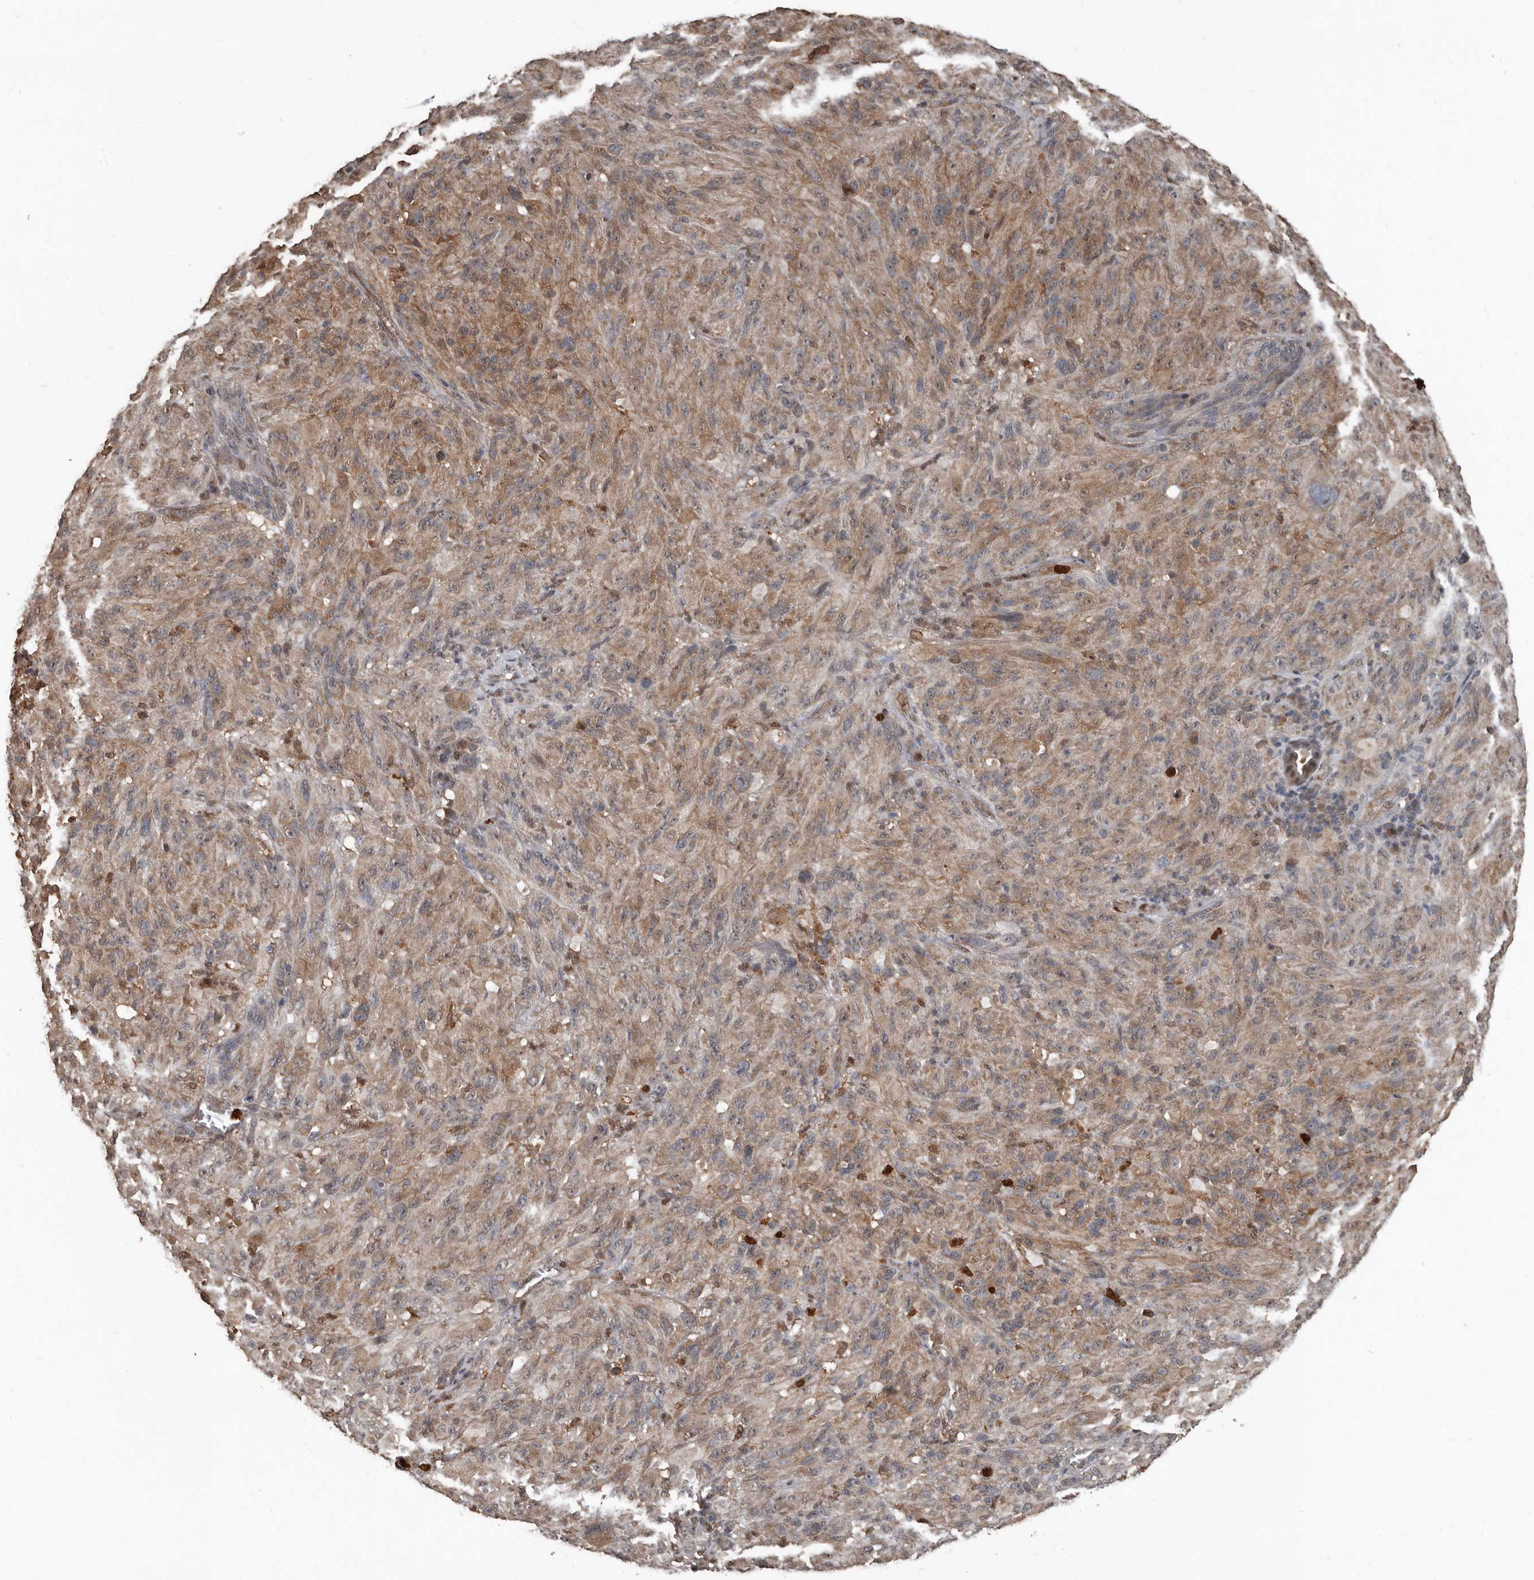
{"staining": {"intensity": "moderate", "quantity": ">75%", "location": "cytoplasmic/membranous"}, "tissue": "melanoma", "cell_type": "Tumor cells", "image_type": "cancer", "snomed": [{"axis": "morphology", "description": "Malignant melanoma, NOS"}, {"axis": "topography", "description": "Skin of head"}], "caption": "Immunohistochemical staining of human malignant melanoma displays medium levels of moderate cytoplasmic/membranous positivity in about >75% of tumor cells. The protein of interest is stained brown, and the nuclei are stained in blue (DAB IHC with brightfield microscopy, high magnification).", "gene": "FSBP", "patient": {"sex": "male", "age": 96}}